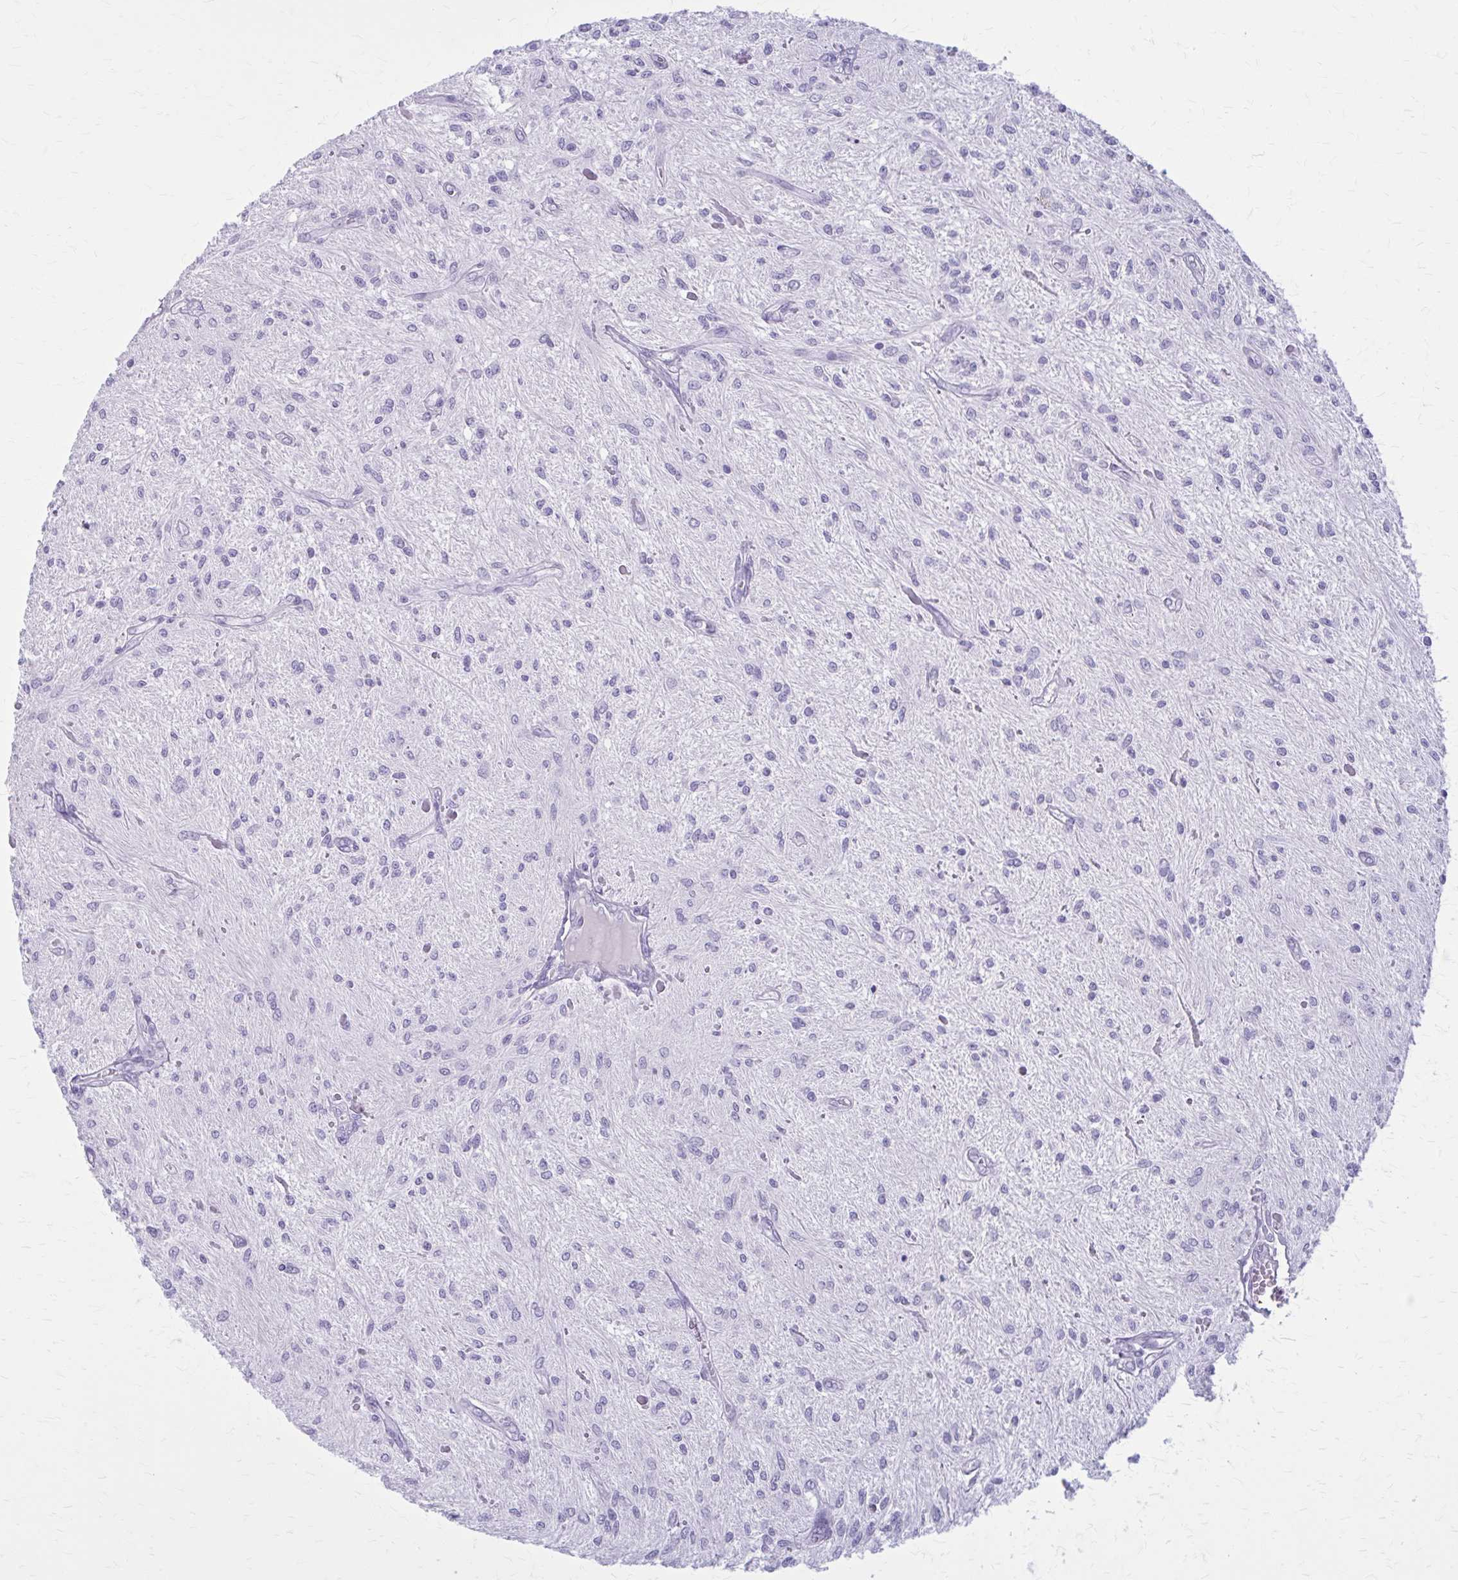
{"staining": {"intensity": "negative", "quantity": "none", "location": "none"}, "tissue": "glioma", "cell_type": "Tumor cells", "image_type": "cancer", "snomed": [{"axis": "morphology", "description": "Glioma, malignant, Low grade"}, {"axis": "topography", "description": "Cerebellum"}], "caption": "Tumor cells are negative for protein expression in human low-grade glioma (malignant). Nuclei are stained in blue.", "gene": "ZDHHC7", "patient": {"sex": "female", "age": 14}}